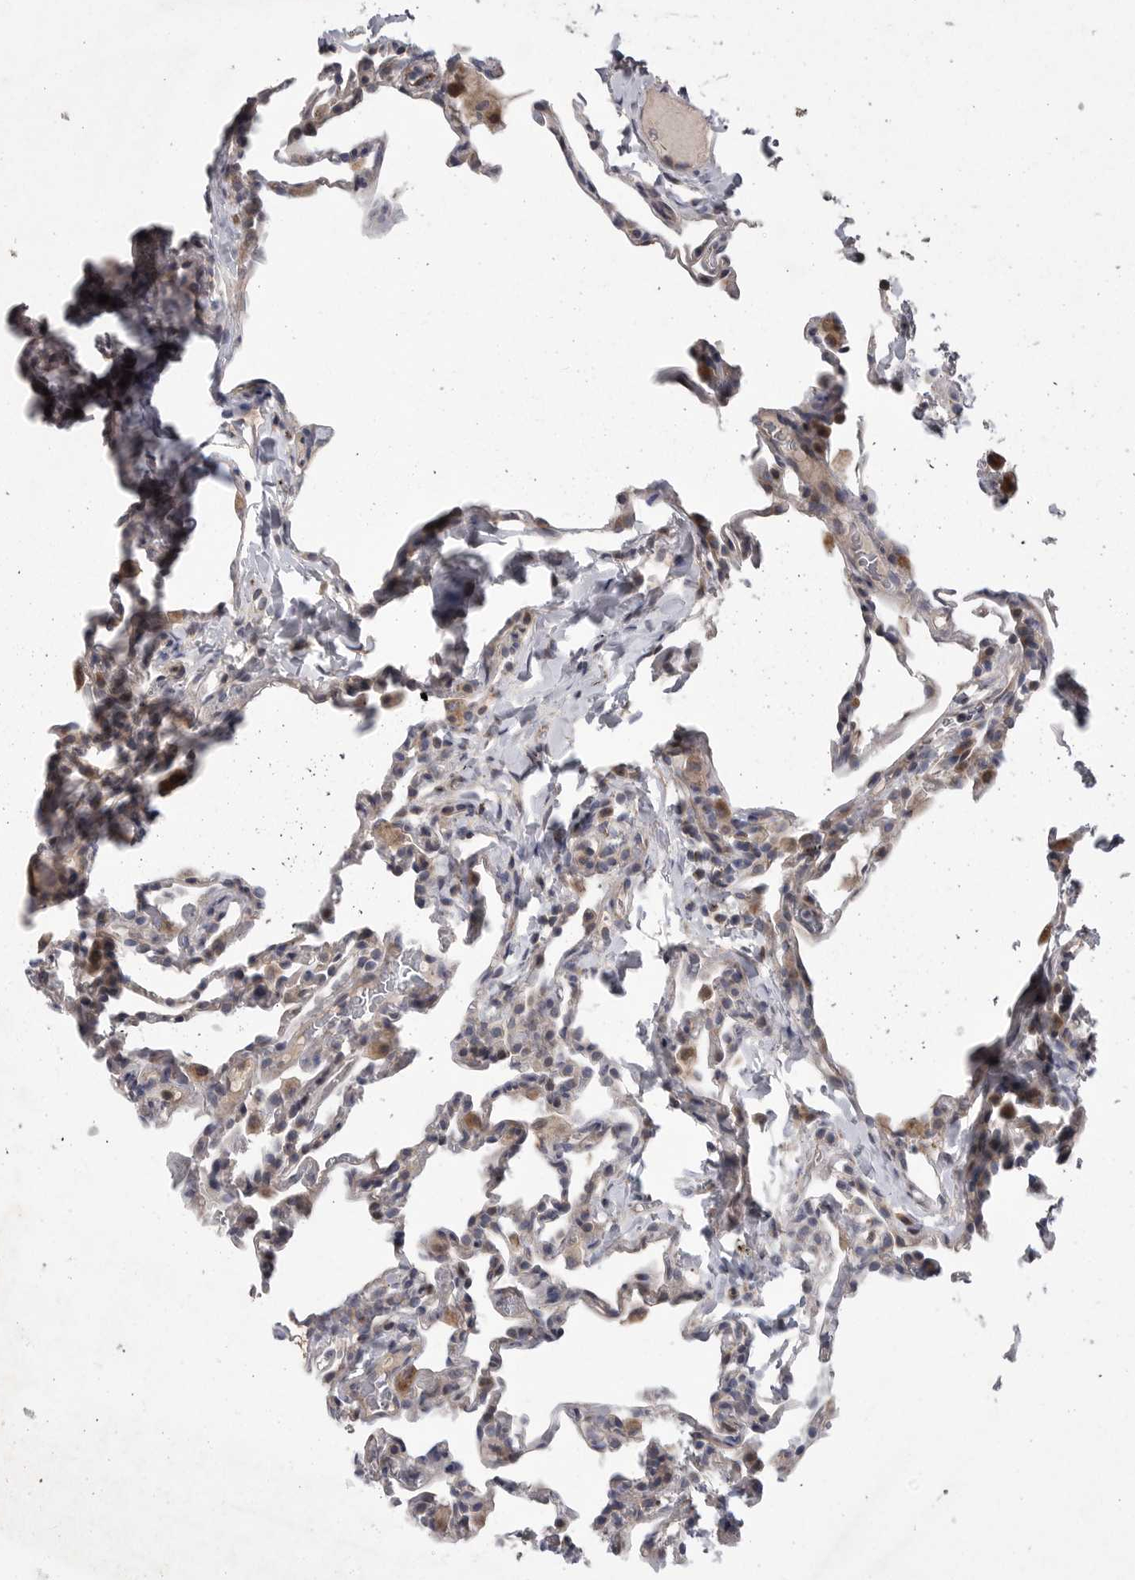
{"staining": {"intensity": "weak", "quantity": "25%-75%", "location": "cytoplasmic/membranous"}, "tissue": "lung", "cell_type": "Alveolar cells", "image_type": "normal", "snomed": [{"axis": "morphology", "description": "Normal tissue, NOS"}, {"axis": "topography", "description": "Lung"}], "caption": "There is low levels of weak cytoplasmic/membranous positivity in alveolar cells of unremarkable lung, as demonstrated by immunohistochemical staining (brown color).", "gene": "CRP", "patient": {"sex": "male", "age": 20}}